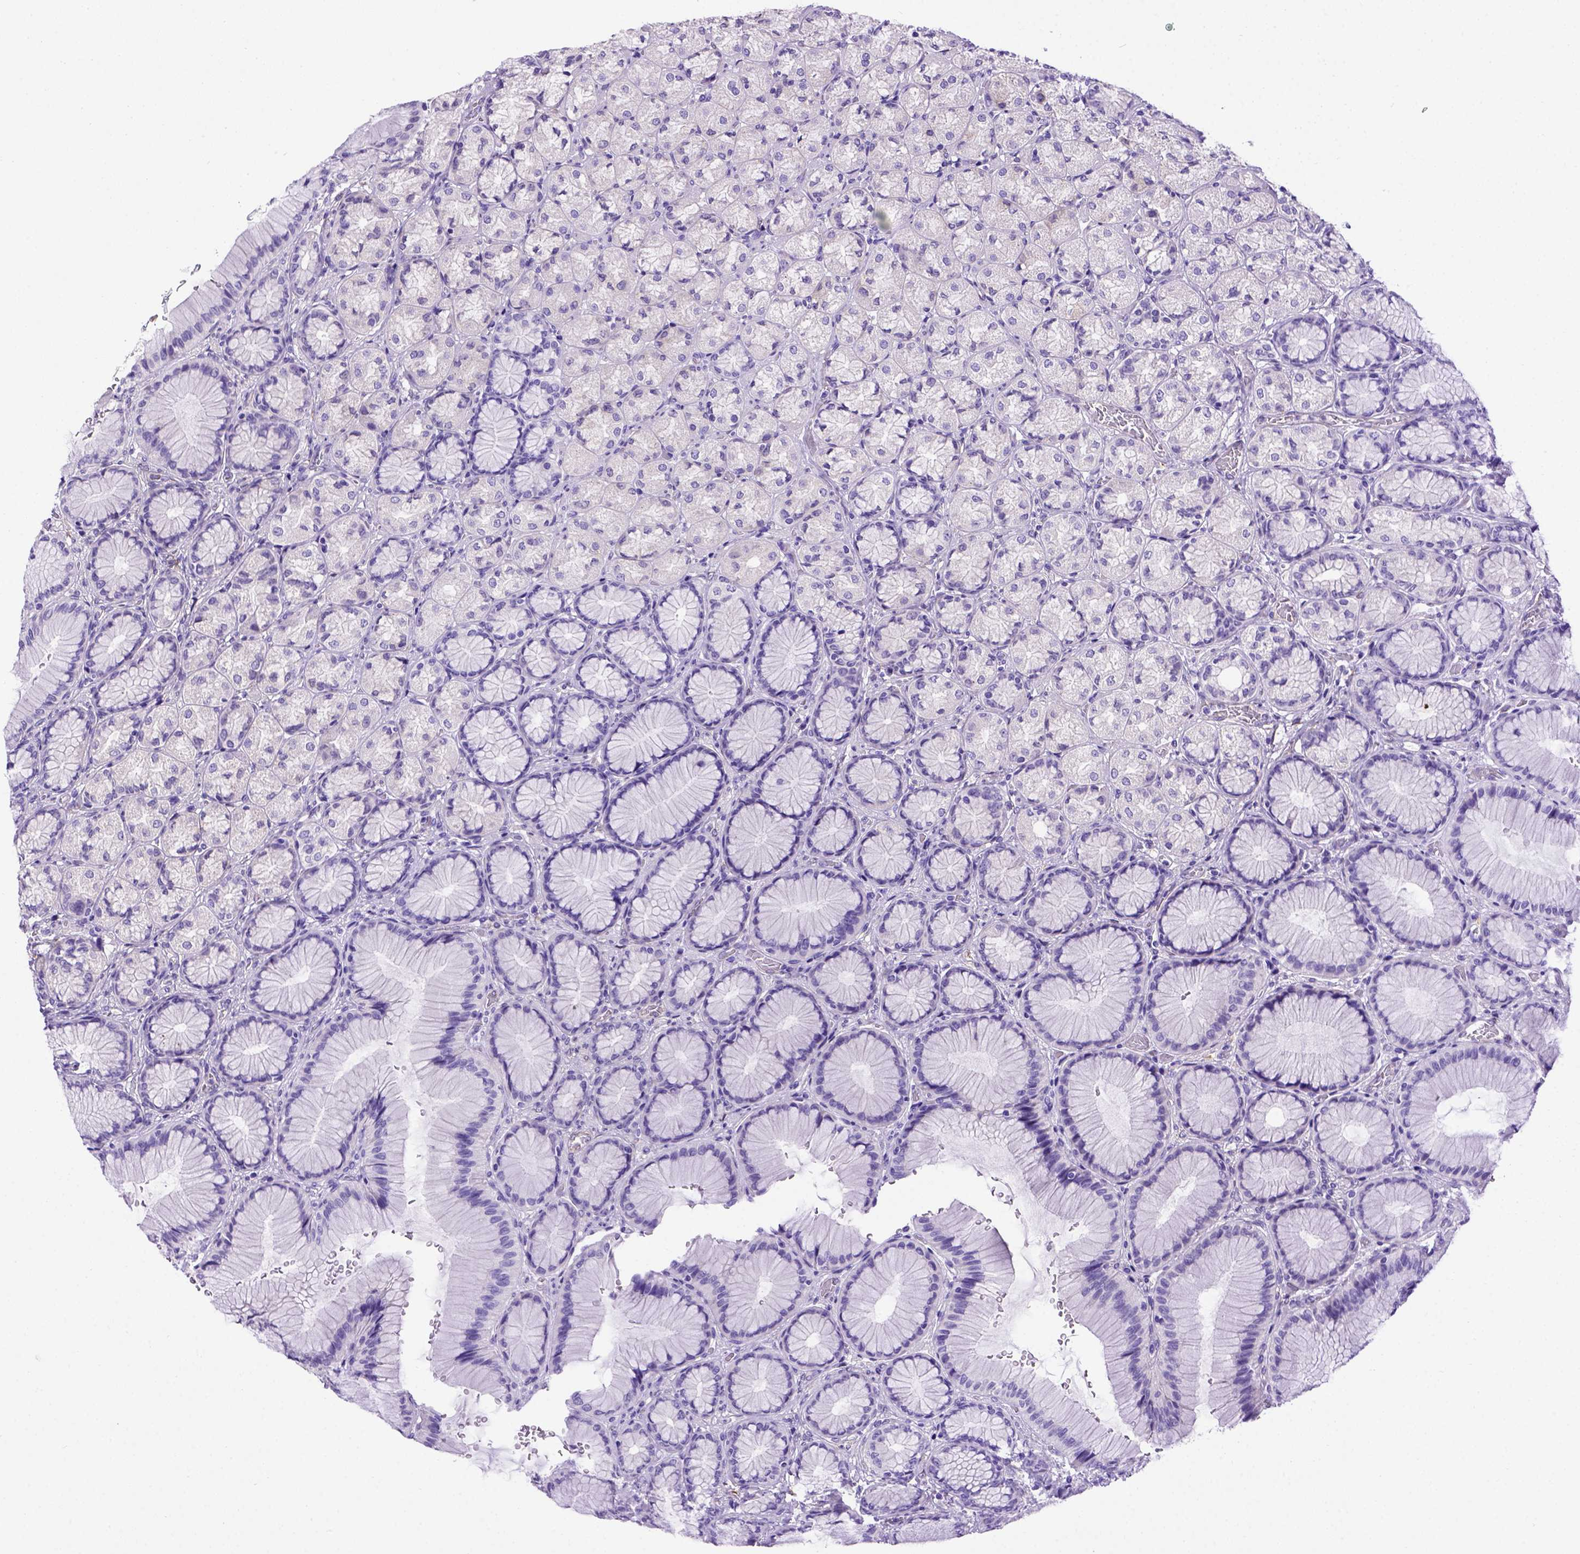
{"staining": {"intensity": "negative", "quantity": "none", "location": "none"}, "tissue": "stomach", "cell_type": "Glandular cells", "image_type": "normal", "snomed": [{"axis": "morphology", "description": "Normal tissue, NOS"}, {"axis": "morphology", "description": "Adenocarcinoma, NOS"}, {"axis": "morphology", "description": "Adenocarcinoma, High grade"}, {"axis": "topography", "description": "Stomach, upper"}, {"axis": "topography", "description": "Stomach"}], "caption": "This is a image of immunohistochemistry staining of benign stomach, which shows no expression in glandular cells. (DAB (3,3'-diaminobenzidine) IHC visualized using brightfield microscopy, high magnification).", "gene": "PTGES", "patient": {"sex": "female", "age": 65}}